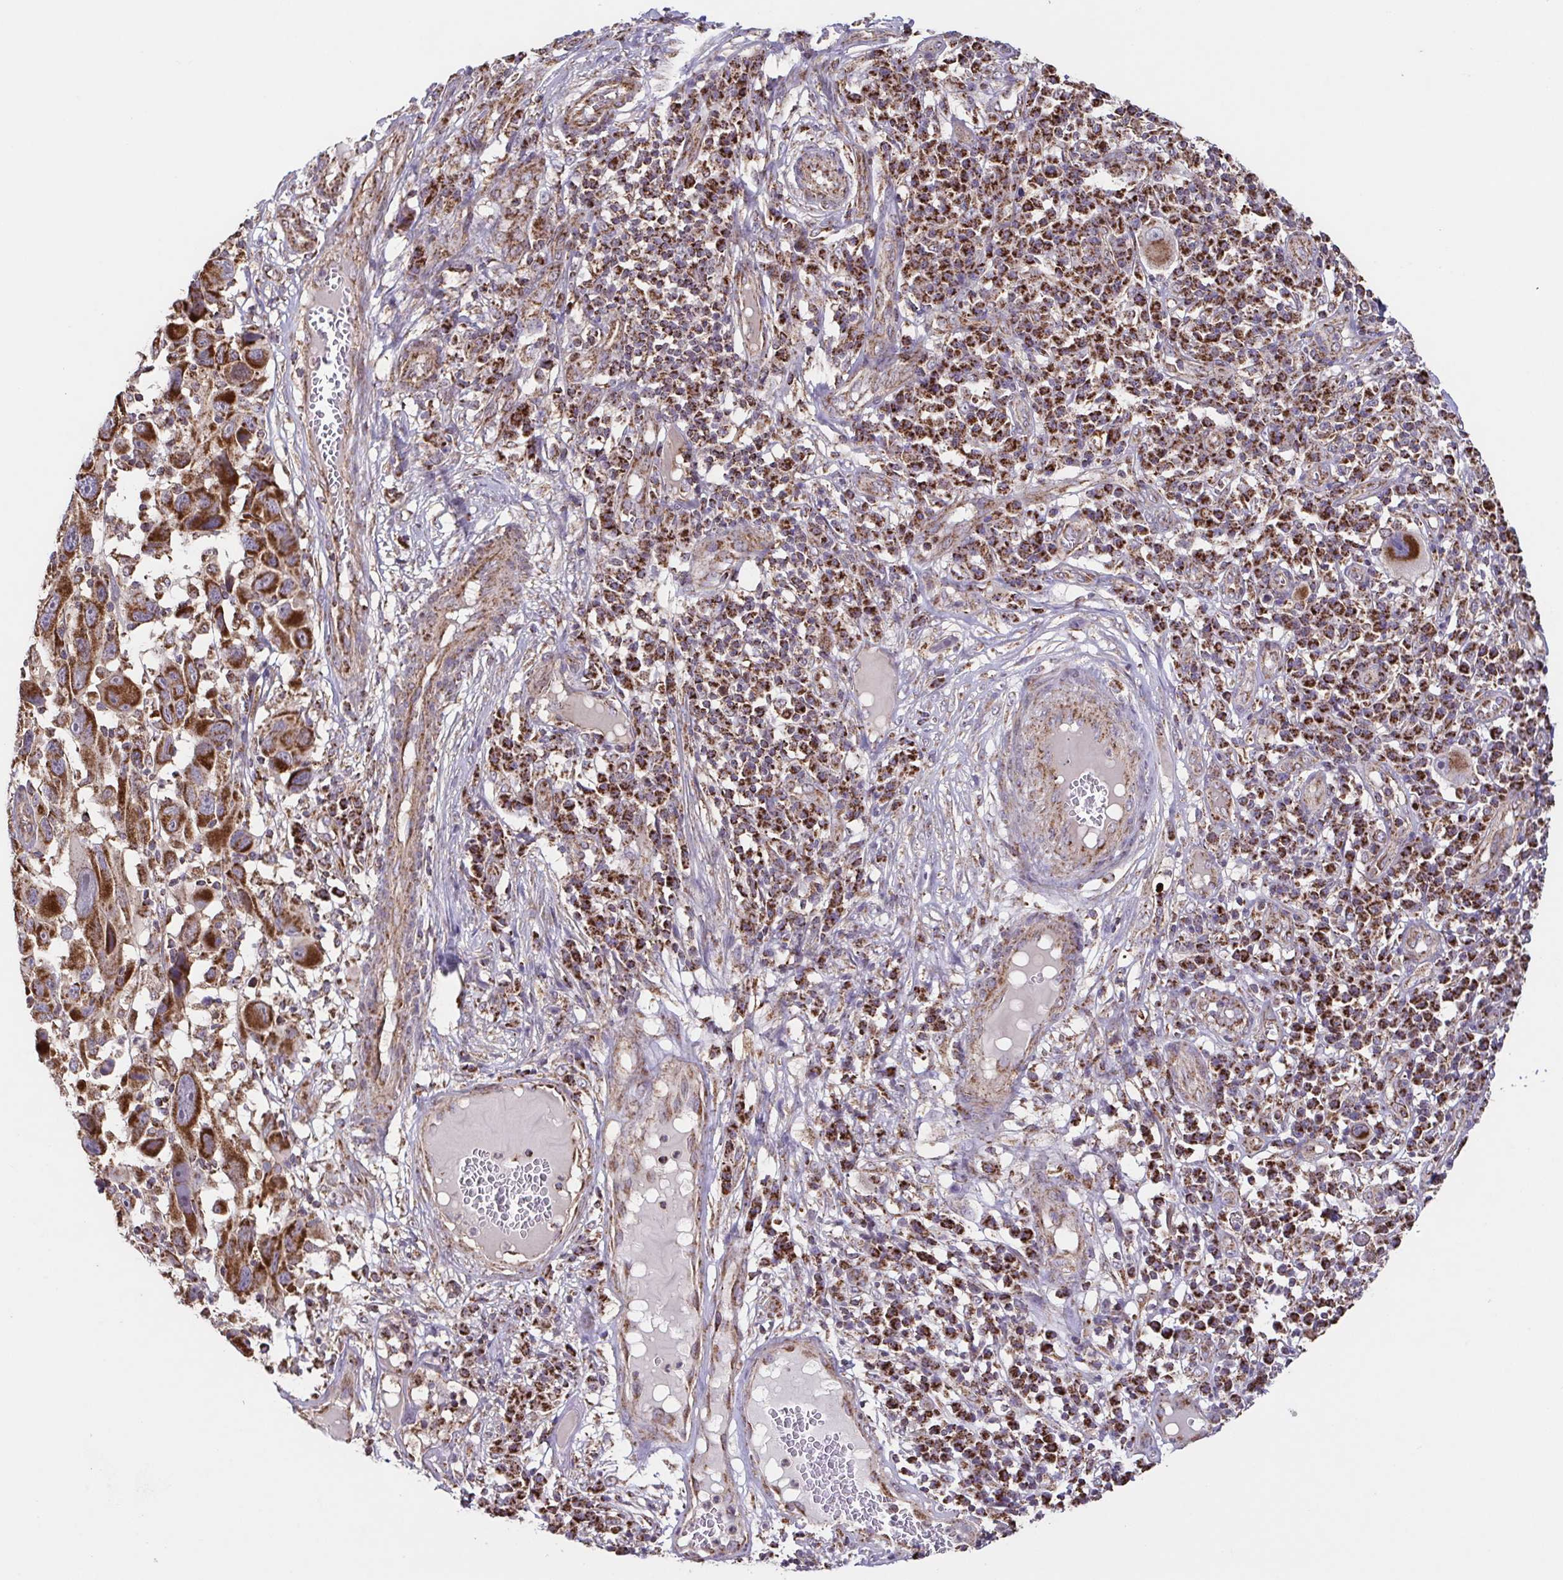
{"staining": {"intensity": "strong", "quantity": ">75%", "location": "cytoplasmic/membranous"}, "tissue": "melanoma", "cell_type": "Tumor cells", "image_type": "cancer", "snomed": [{"axis": "morphology", "description": "Malignant melanoma, NOS"}, {"axis": "topography", "description": "Skin"}], "caption": "Immunohistochemistry (DAB) staining of human malignant melanoma displays strong cytoplasmic/membranous protein positivity in approximately >75% of tumor cells.", "gene": "DIP2B", "patient": {"sex": "male", "age": 53}}